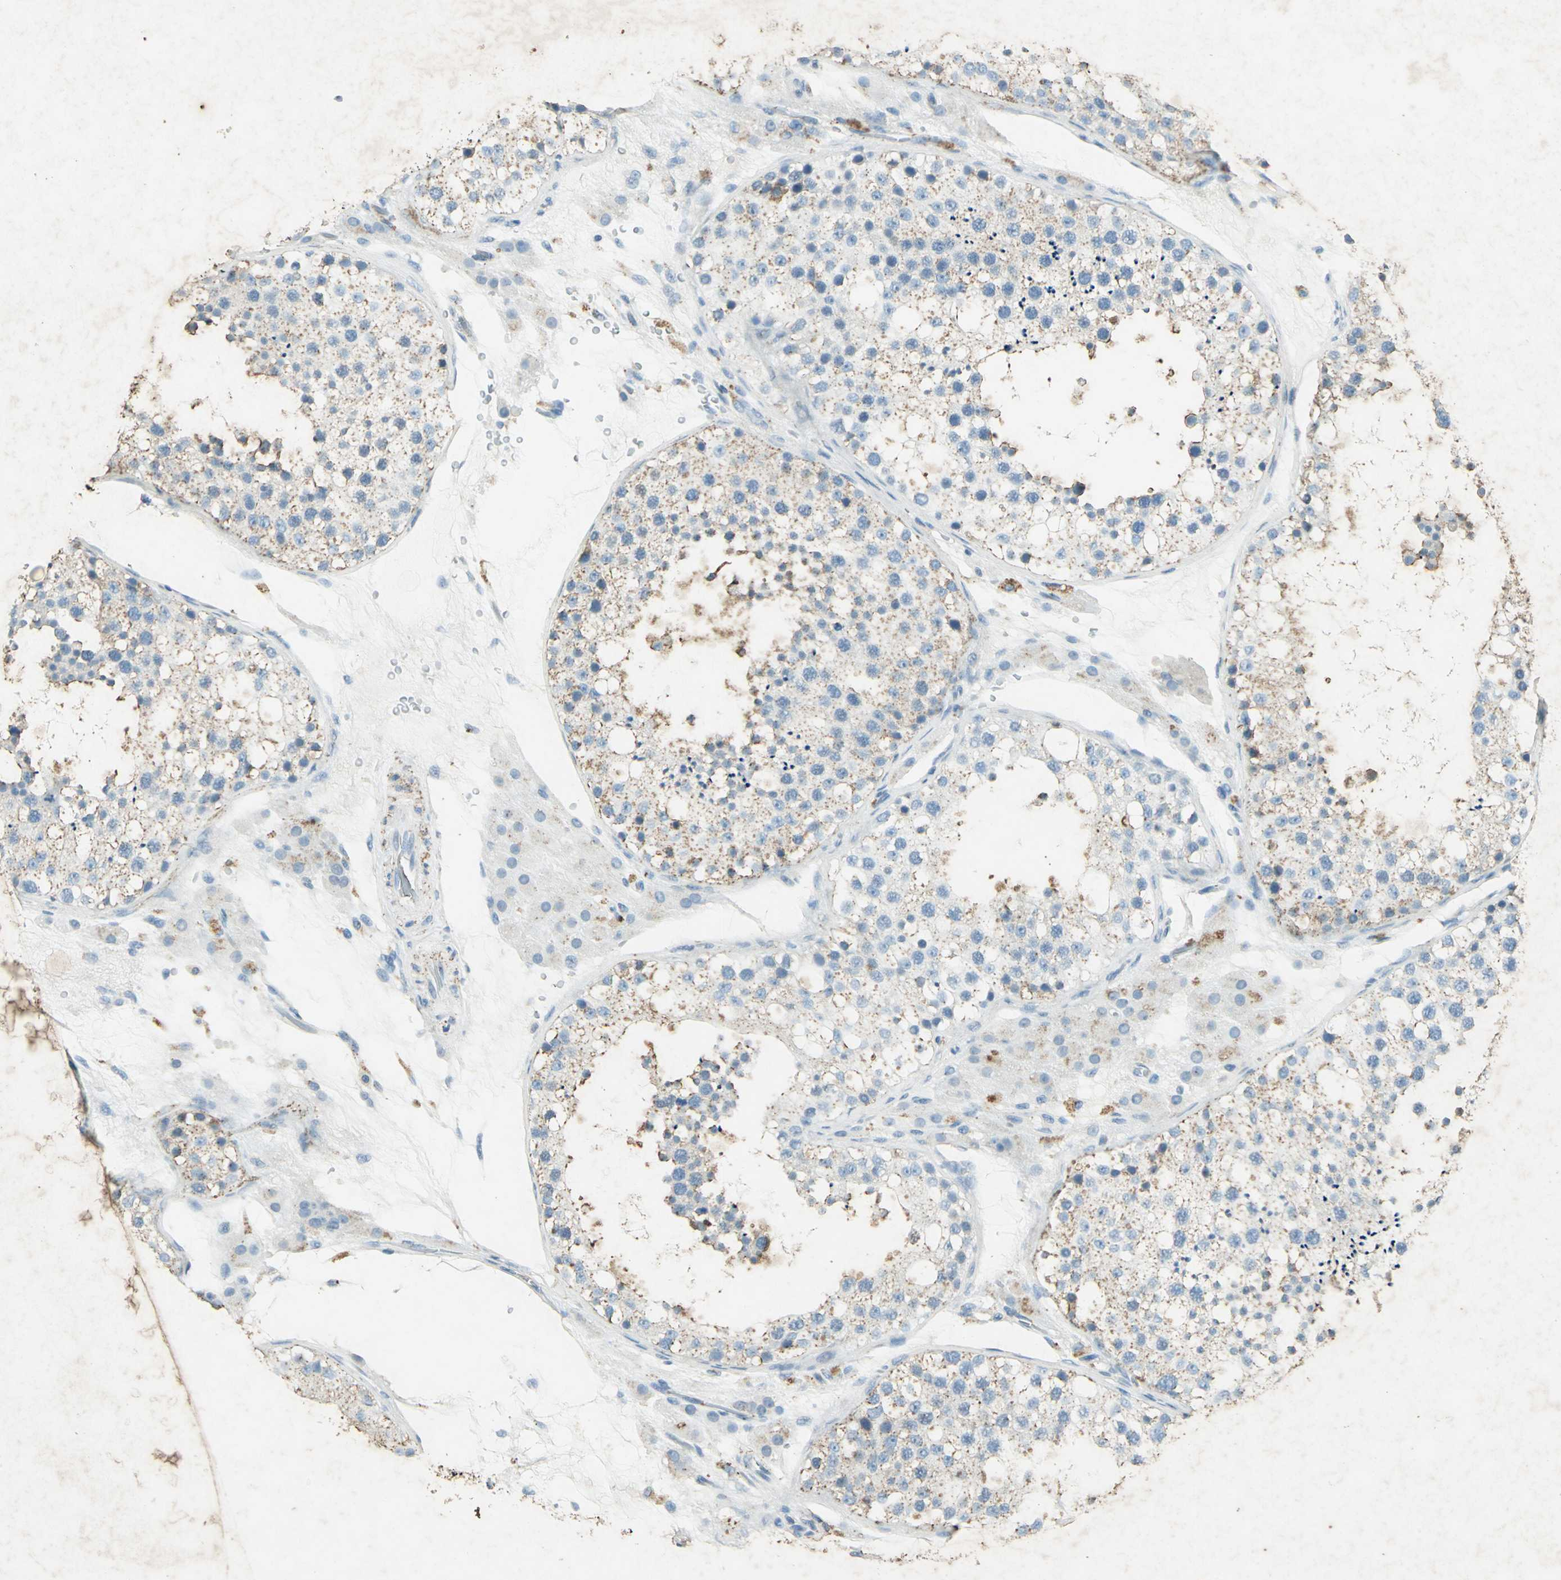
{"staining": {"intensity": "moderate", "quantity": "25%-75%", "location": "cytoplasmic/membranous"}, "tissue": "testis", "cell_type": "Cells in seminiferous ducts", "image_type": "normal", "snomed": [{"axis": "morphology", "description": "Normal tissue, NOS"}, {"axis": "topography", "description": "Testis"}], "caption": "Immunohistochemical staining of benign human testis demonstrates 25%-75% levels of moderate cytoplasmic/membranous protein positivity in about 25%-75% of cells in seminiferous ducts.", "gene": "CAMK2B", "patient": {"sex": "male", "age": 26}}